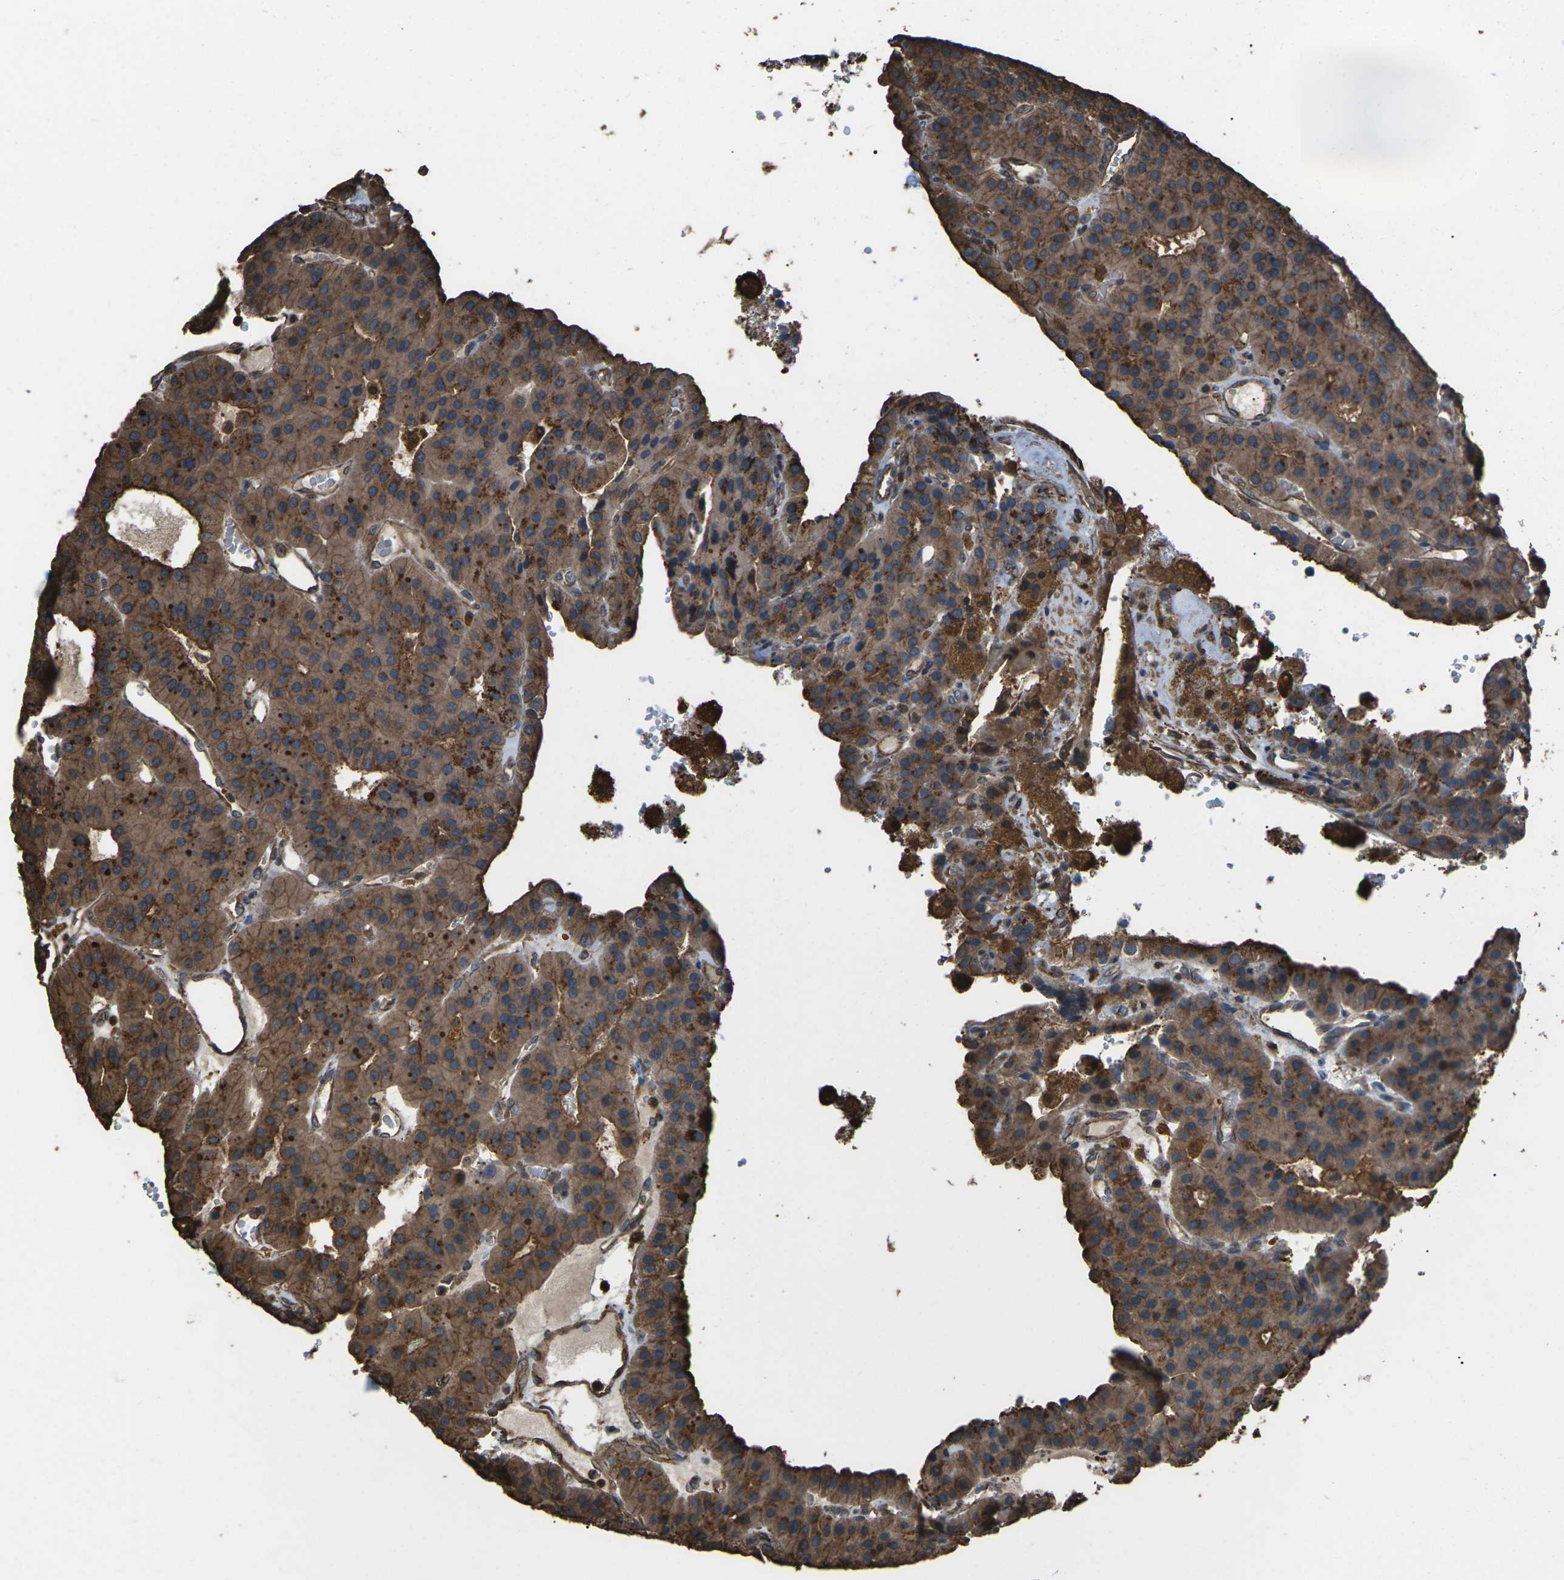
{"staining": {"intensity": "strong", "quantity": ">75%", "location": "cytoplasmic/membranous"}, "tissue": "parathyroid gland", "cell_type": "Glandular cells", "image_type": "normal", "snomed": [{"axis": "morphology", "description": "Normal tissue, NOS"}, {"axis": "morphology", "description": "Adenoma, NOS"}, {"axis": "topography", "description": "Parathyroid gland"}], "caption": "This histopathology image displays unremarkable parathyroid gland stained with immunohistochemistry to label a protein in brown. The cytoplasmic/membranous of glandular cells show strong positivity for the protein. Nuclei are counter-stained blue.", "gene": "DHPS", "patient": {"sex": "female", "age": 86}}